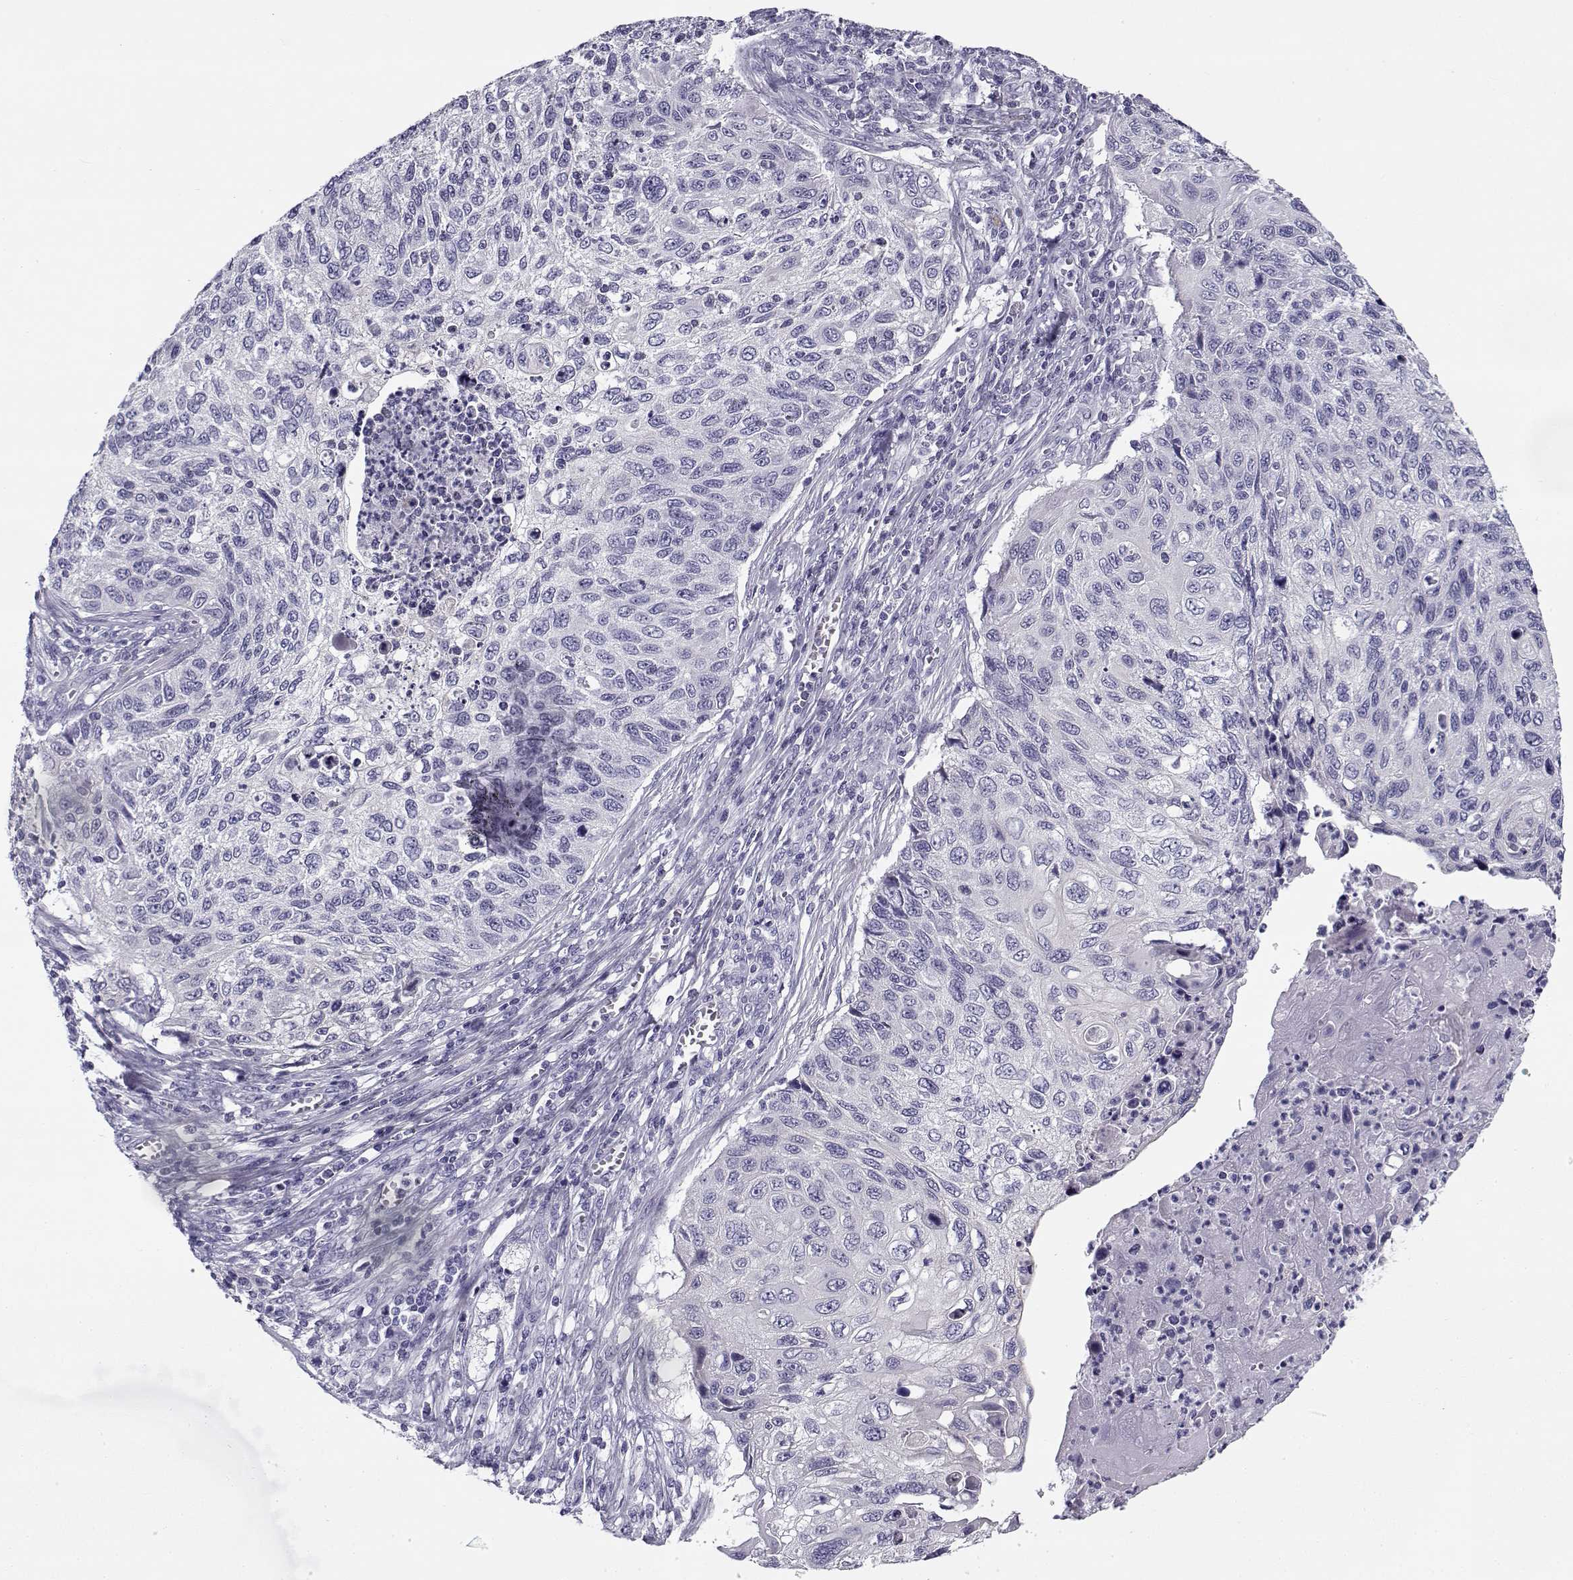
{"staining": {"intensity": "negative", "quantity": "none", "location": "none"}, "tissue": "cervical cancer", "cell_type": "Tumor cells", "image_type": "cancer", "snomed": [{"axis": "morphology", "description": "Squamous cell carcinoma, NOS"}, {"axis": "topography", "description": "Cervix"}], "caption": "DAB (3,3'-diaminobenzidine) immunohistochemical staining of squamous cell carcinoma (cervical) reveals no significant staining in tumor cells.", "gene": "CREB3L3", "patient": {"sex": "female", "age": 70}}